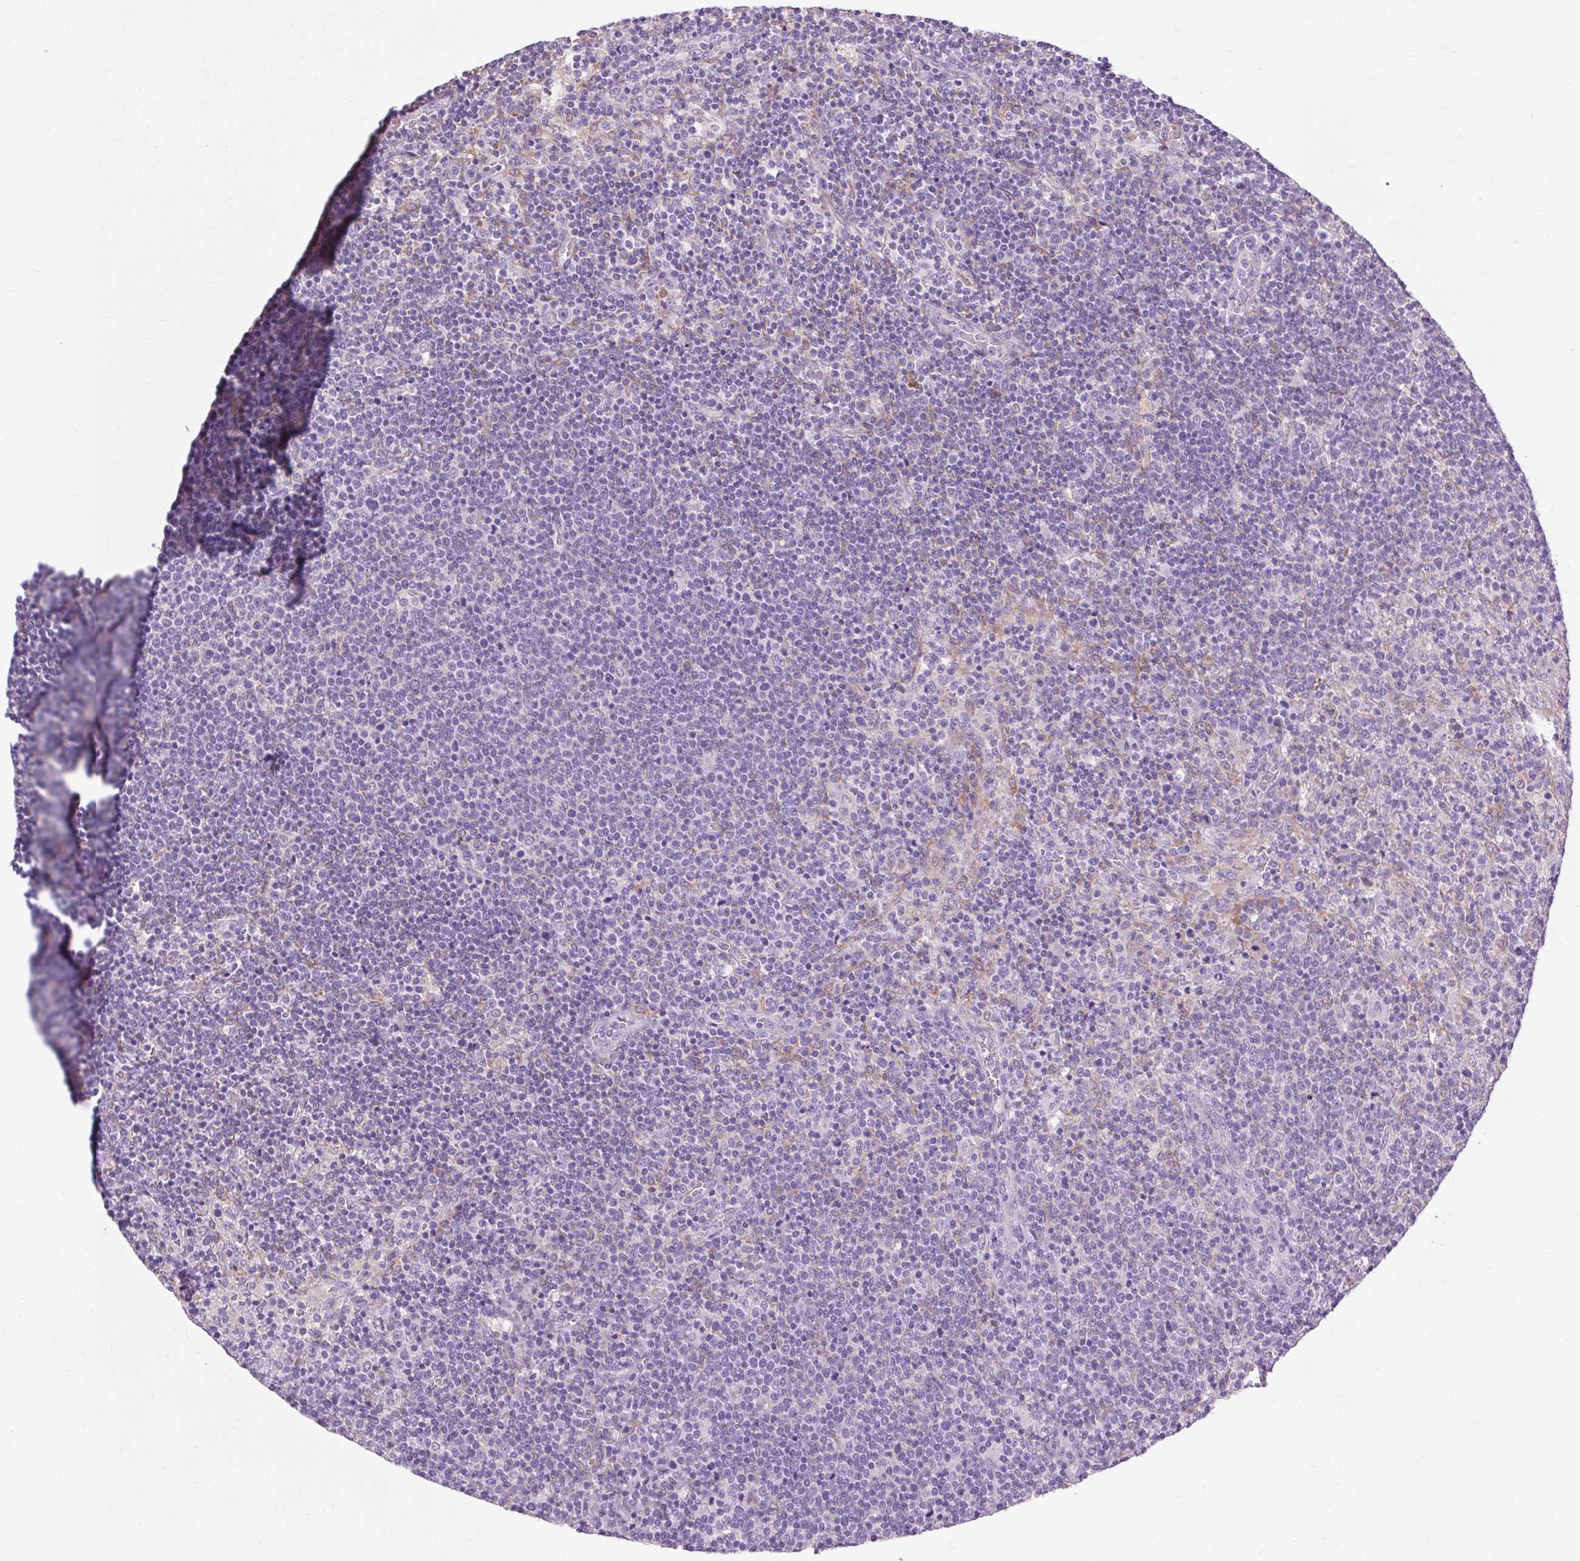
{"staining": {"intensity": "negative", "quantity": "none", "location": "none"}, "tissue": "lymphoma", "cell_type": "Tumor cells", "image_type": "cancer", "snomed": [{"axis": "morphology", "description": "Malignant lymphoma, non-Hodgkin's type, High grade"}, {"axis": "topography", "description": "Lymph node"}], "caption": "DAB immunohistochemical staining of human lymphoma reveals no significant expression in tumor cells.", "gene": "SOWAHC", "patient": {"sex": "male", "age": 61}}